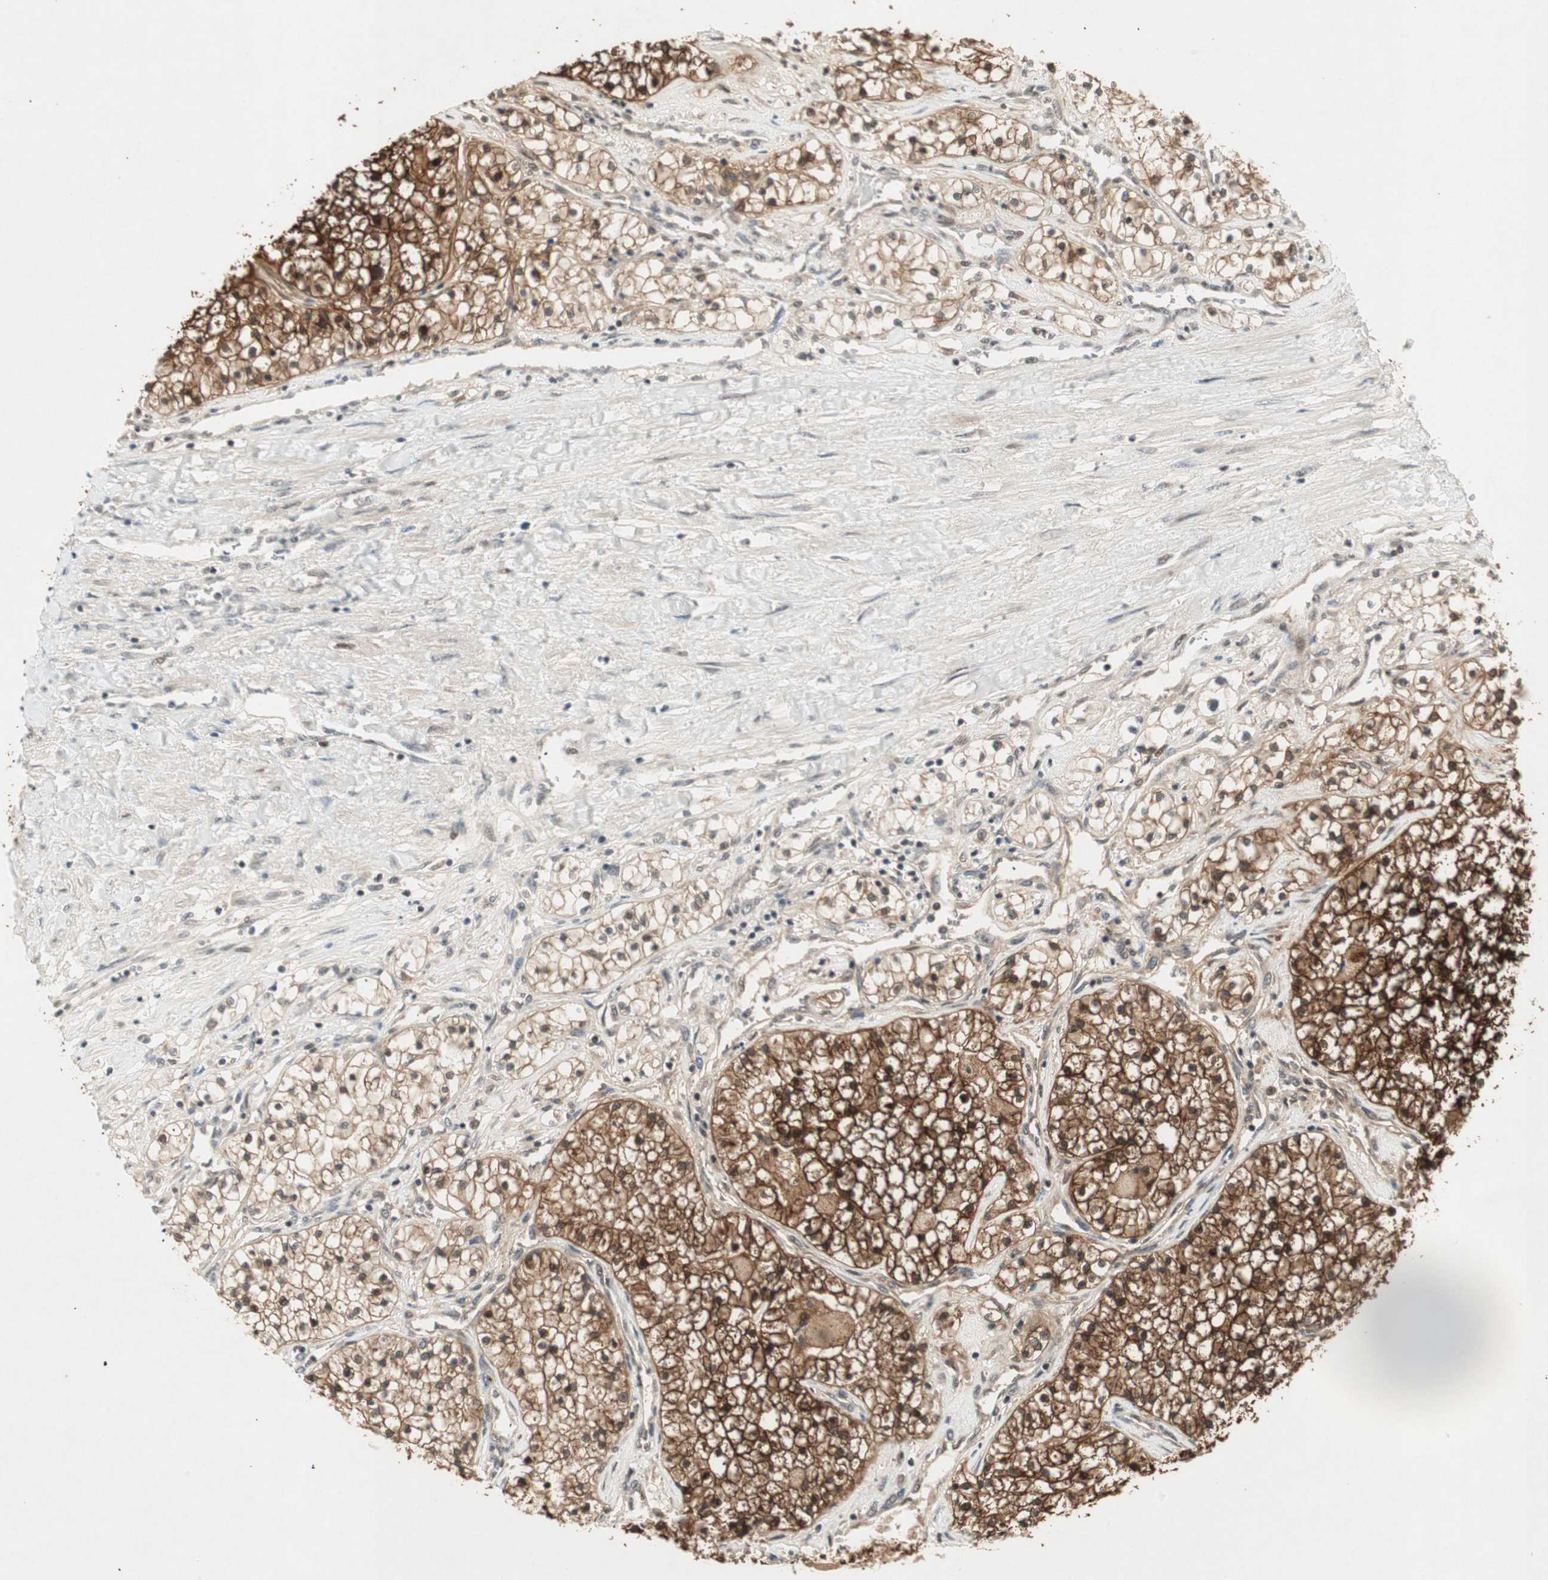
{"staining": {"intensity": "strong", "quantity": ">75%", "location": "cytoplasmic/membranous"}, "tissue": "renal cancer", "cell_type": "Tumor cells", "image_type": "cancer", "snomed": [{"axis": "morphology", "description": "Adenocarcinoma, NOS"}, {"axis": "topography", "description": "Kidney"}], "caption": "Tumor cells show high levels of strong cytoplasmic/membranous expression in about >75% of cells in human adenocarcinoma (renal).", "gene": "ACSL5", "patient": {"sex": "male", "age": 68}}